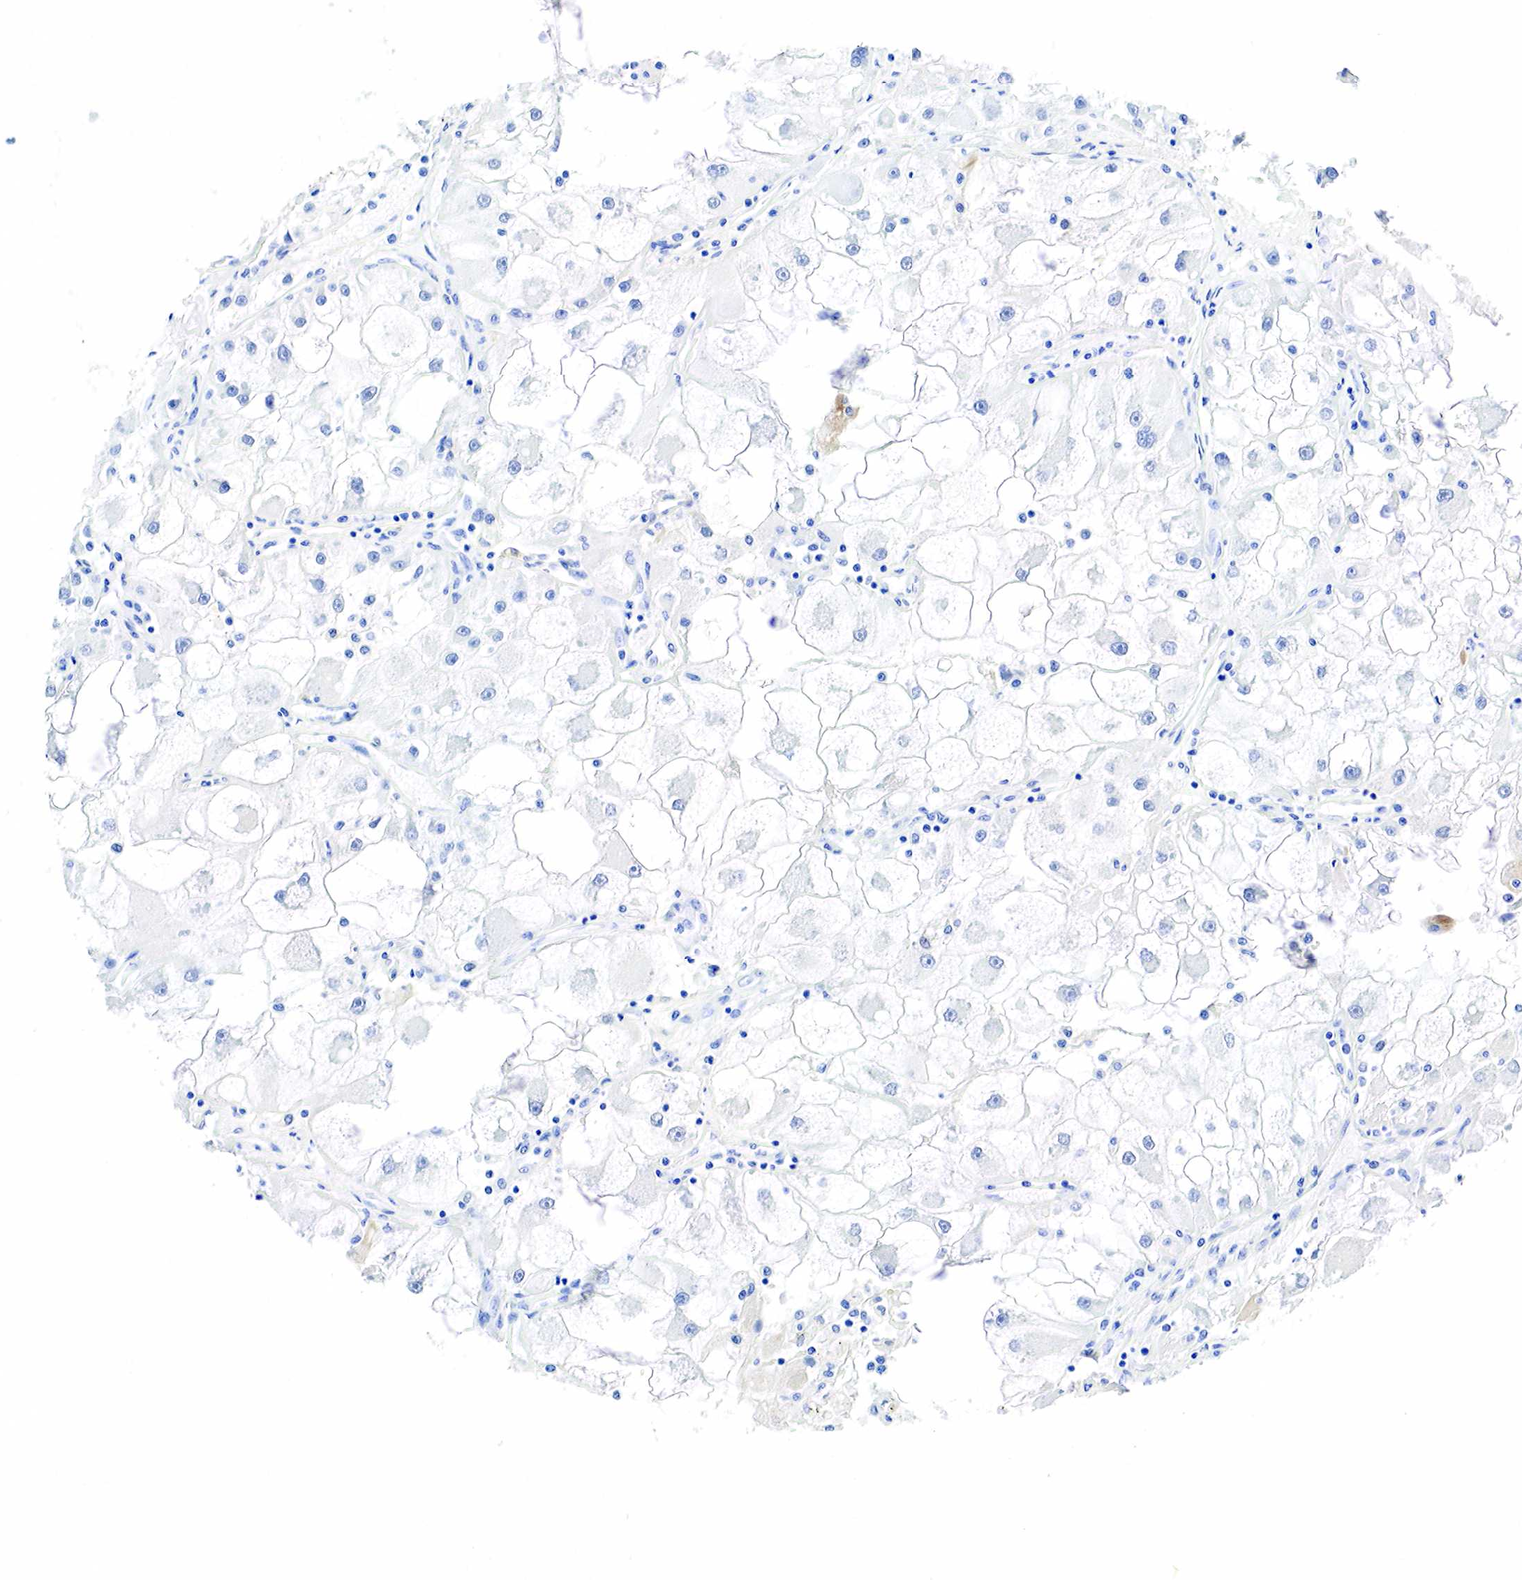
{"staining": {"intensity": "negative", "quantity": "none", "location": "none"}, "tissue": "renal cancer", "cell_type": "Tumor cells", "image_type": "cancer", "snomed": [{"axis": "morphology", "description": "Adenocarcinoma, NOS"}, {"axis": "topography", "description": "Kidney"}], "caption": "Tumor cells show no significant protein staining in adenocarcinoma (renal).", "gene": "KRT18", "patient": {"sex": "female", "age": 73}}